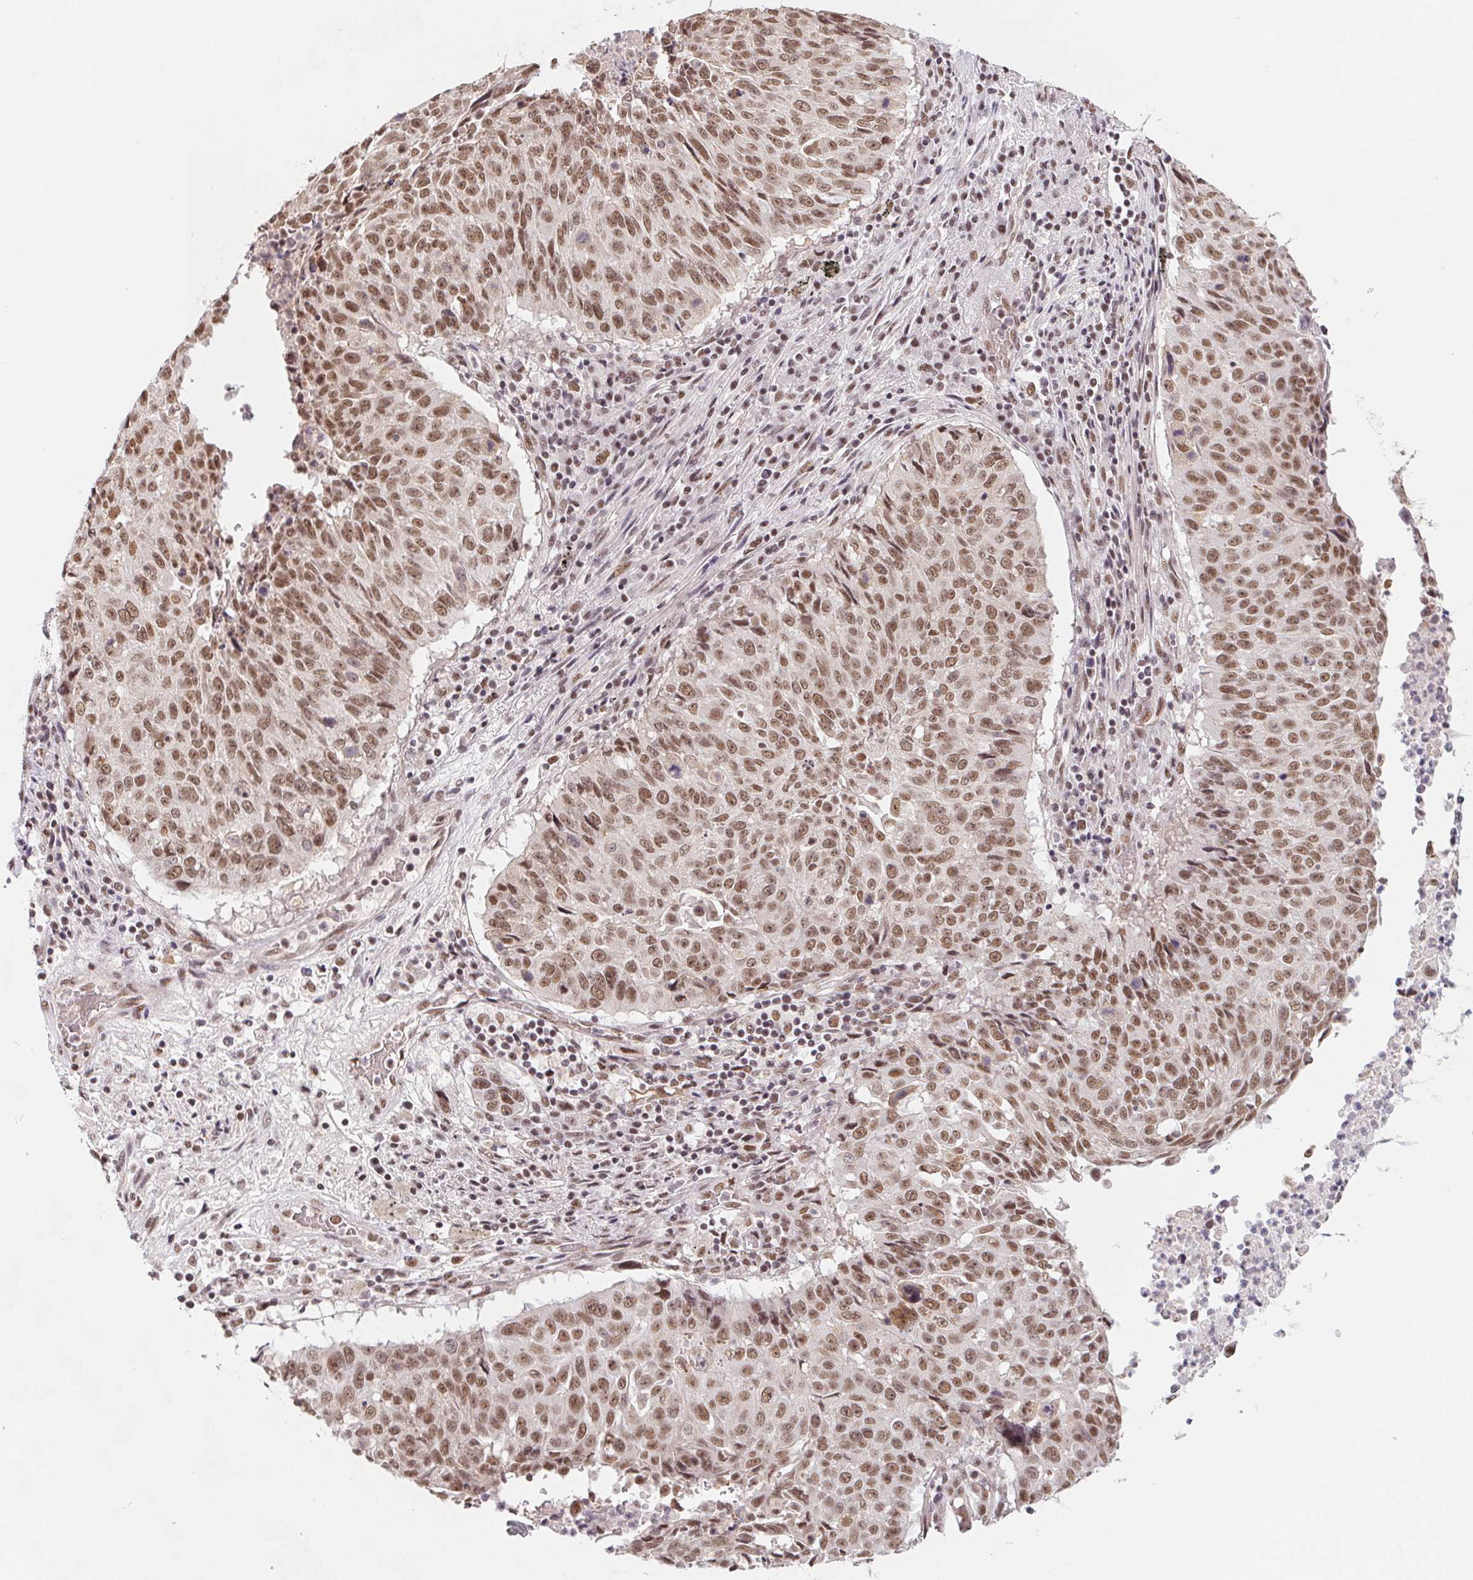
{"staining": {"intensity": "moderate", "quantity": ">75%", "location": "nuclear"}, "tissue": "lung cancer", "cell_type": "Tumor cells", "image_type": "cancer", "snomed": [{"axis": "morphology", "description": "Normal tissue, NOS"}, {"axis": "morphology", "description": "Squamous cell carcinoma, NOS"}, {"axis": "topography", "description": "Bronchus"}, {"axis": "topography", "description": "Lung"}], "caption": "High-magnification brightfield microscopy of lung cancer (squamous cell carcinoma) stained with DAB (brown) and counterstained with hematoxylin (blue). tumor cells exhibit moderate nuclear staining is identified in approximately>75% of cells.", "gene": "TCERG1", "patient": {"sex": "male", "age": 64}}